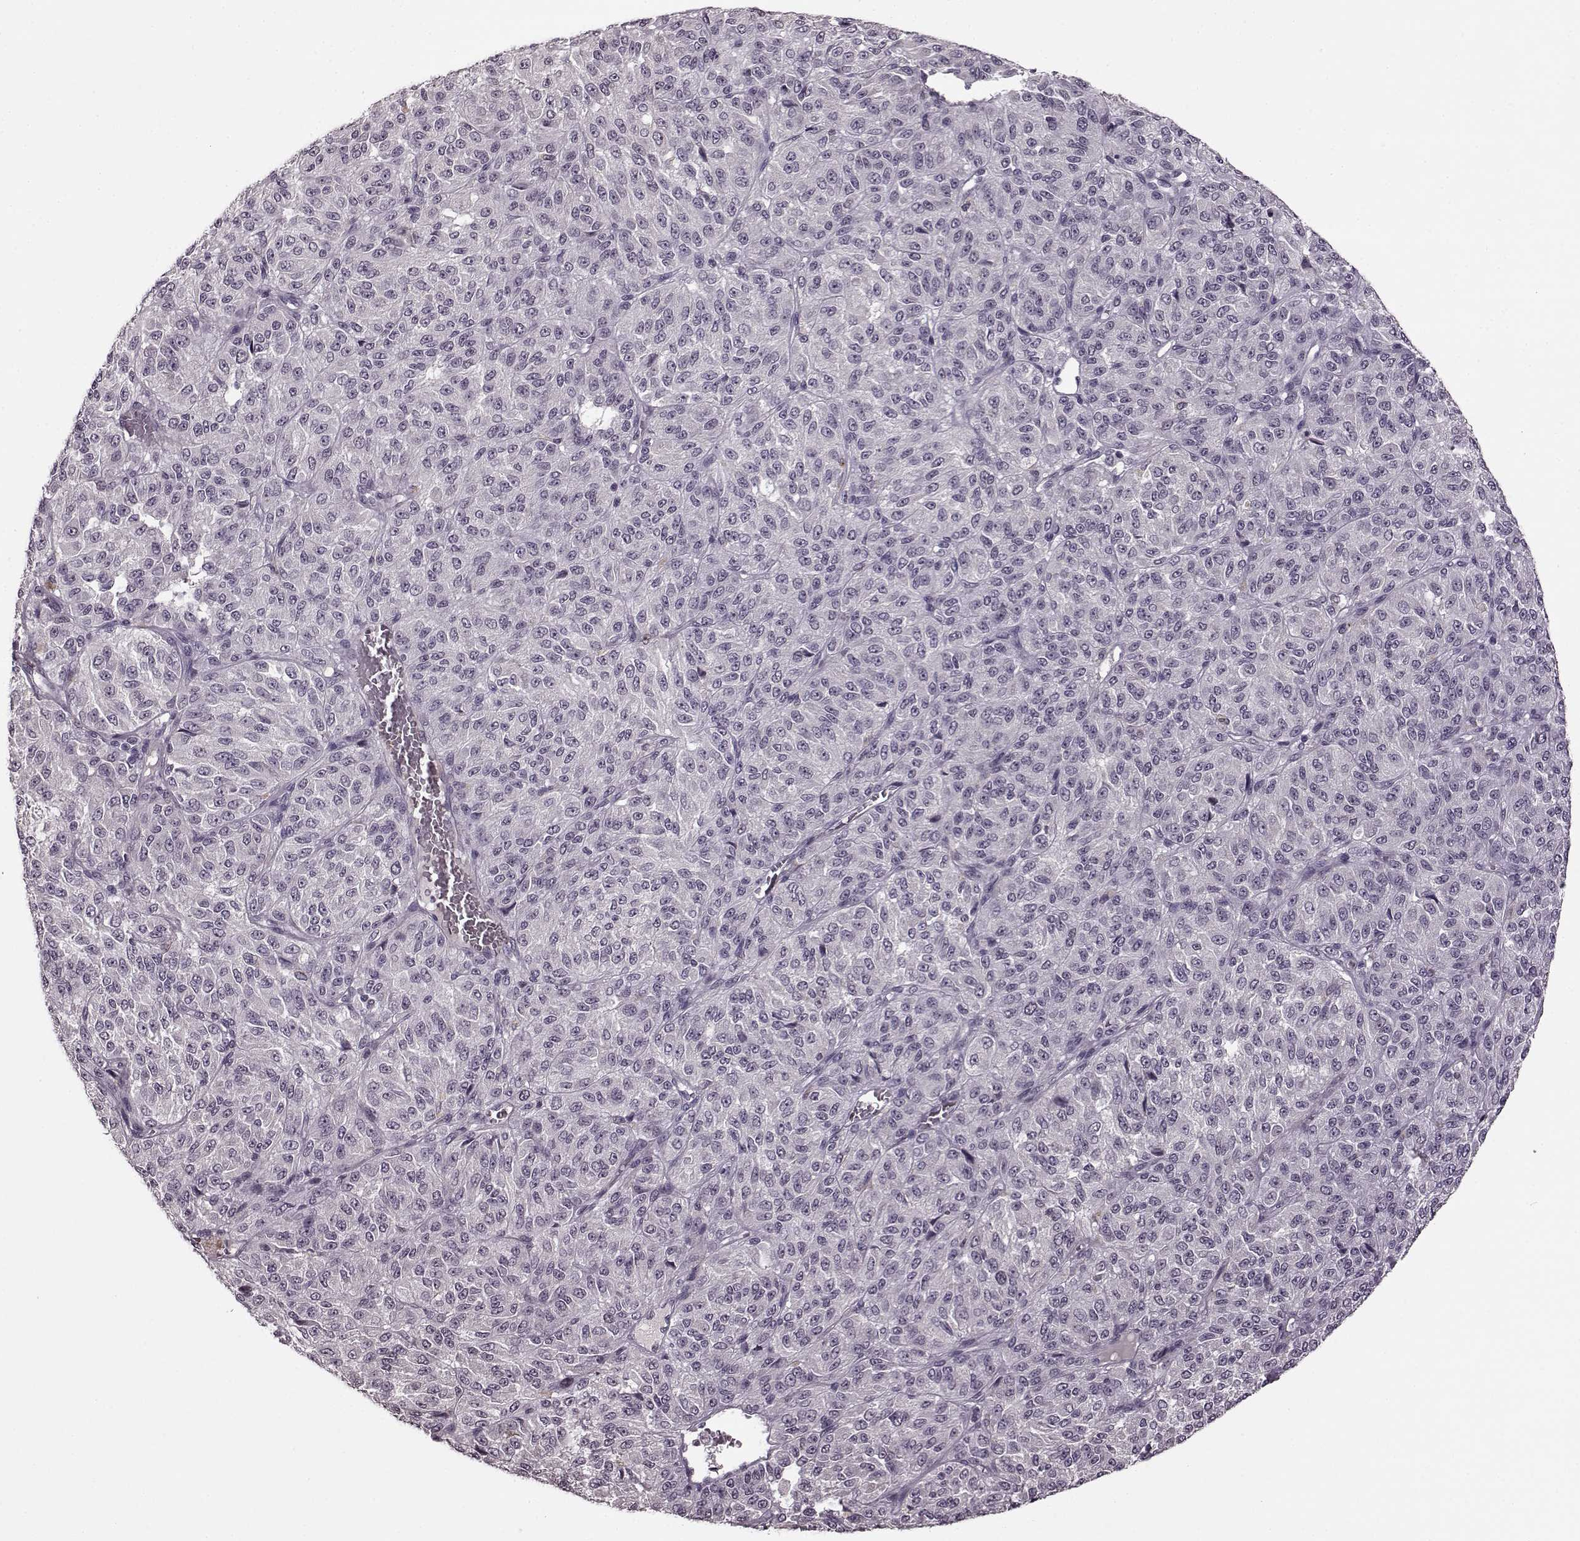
{"staining": {"intensity": "negative", "quantity": "none", "location": "none"}, "tissue": "melanoma", "cell_type": "Tumor cells", "image_type": "cancer", "snomed": [{"axis": "morphology", "description": "Malignant melanoma, Metastatic site"}, {"axis": "topography", "description": "Brain"}], "caption": "Melanoma stained for a protein using immunohistochemistry (IHC) displays no staining tumor cells.", "gene": "CNGA3", "patient": {"sex": "female", "age": 56}}